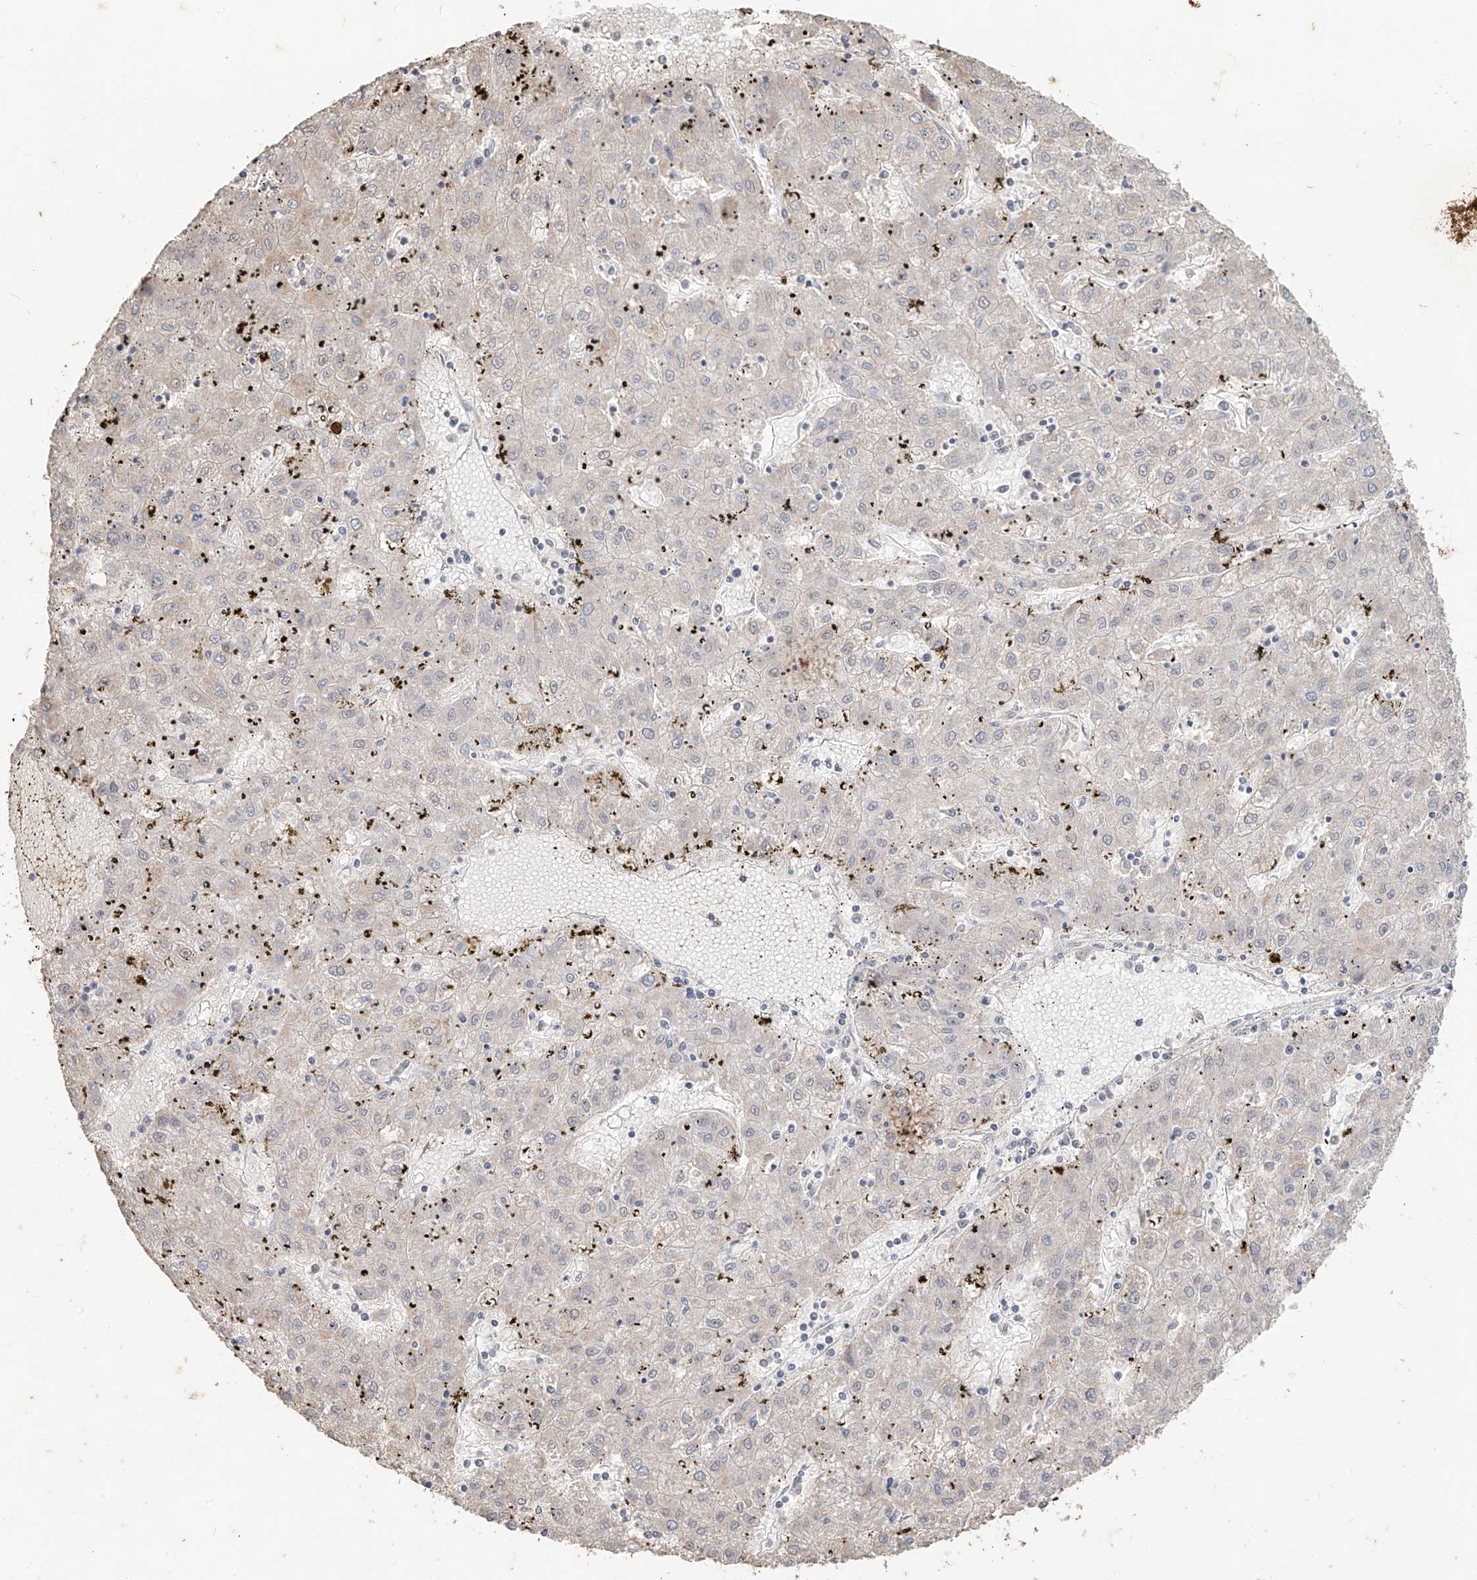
{"staining": {"intensity": "negative", "quantity": "none", "location": "none"}, "tissue": "liver cancer", "cell_type": "Tumor cells", "image_type": "cancer", "snomed": [{"axis": "morphology", "description": "Carcinoma, Hepatocellular, NOS"}, {"axis": "topography", "description": "Liver"}], "caption": "IHC histopathology image of human liver cancer stained for a protein (brown), which displays no staining in tumor cells.", "gene": "MTUS2", "patient": {"sex": "male", "age": 72}}